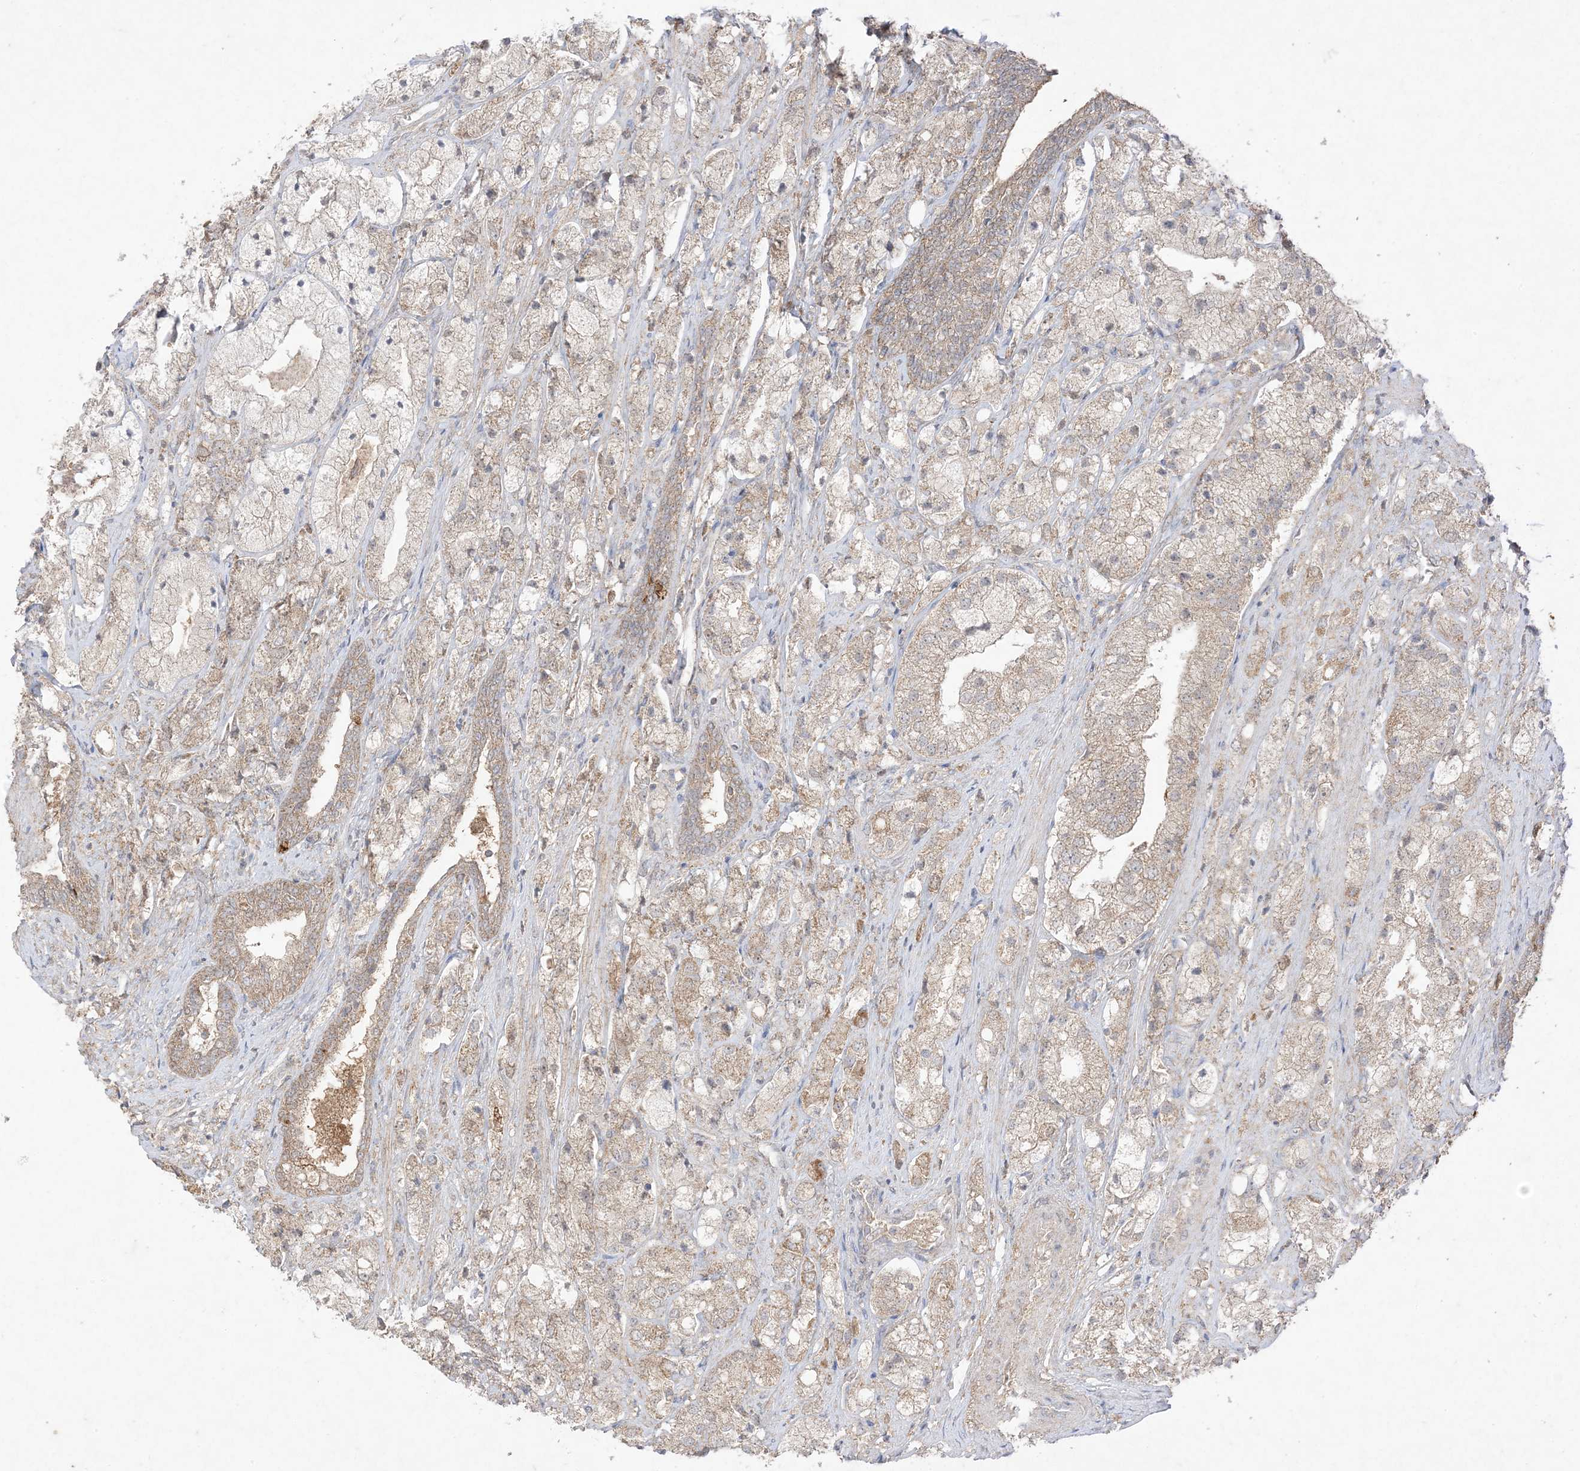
{"staining": {"intensity": "weak", "quantity": ">75%", "location": "cytoplasmic/membranous"}, "tissue": "prostate cancer", "cell_type": "Tumor cells", "image_type": "cancer", "snomed": [{"axis": "morphology", "description": "Adenocarcinoma, High grade"}, {"axis": "topography", "description": "Prostate"}], "caption": "About >75% of tumor cells in human prostate high-grade adenocarcinoma demonstrate weak cytoplasmic/membranous protein positivity as visualized by brown immunohistochemical staining.", "gene": "UBE2C", "patient": {"sex": "male", "age": 50}}